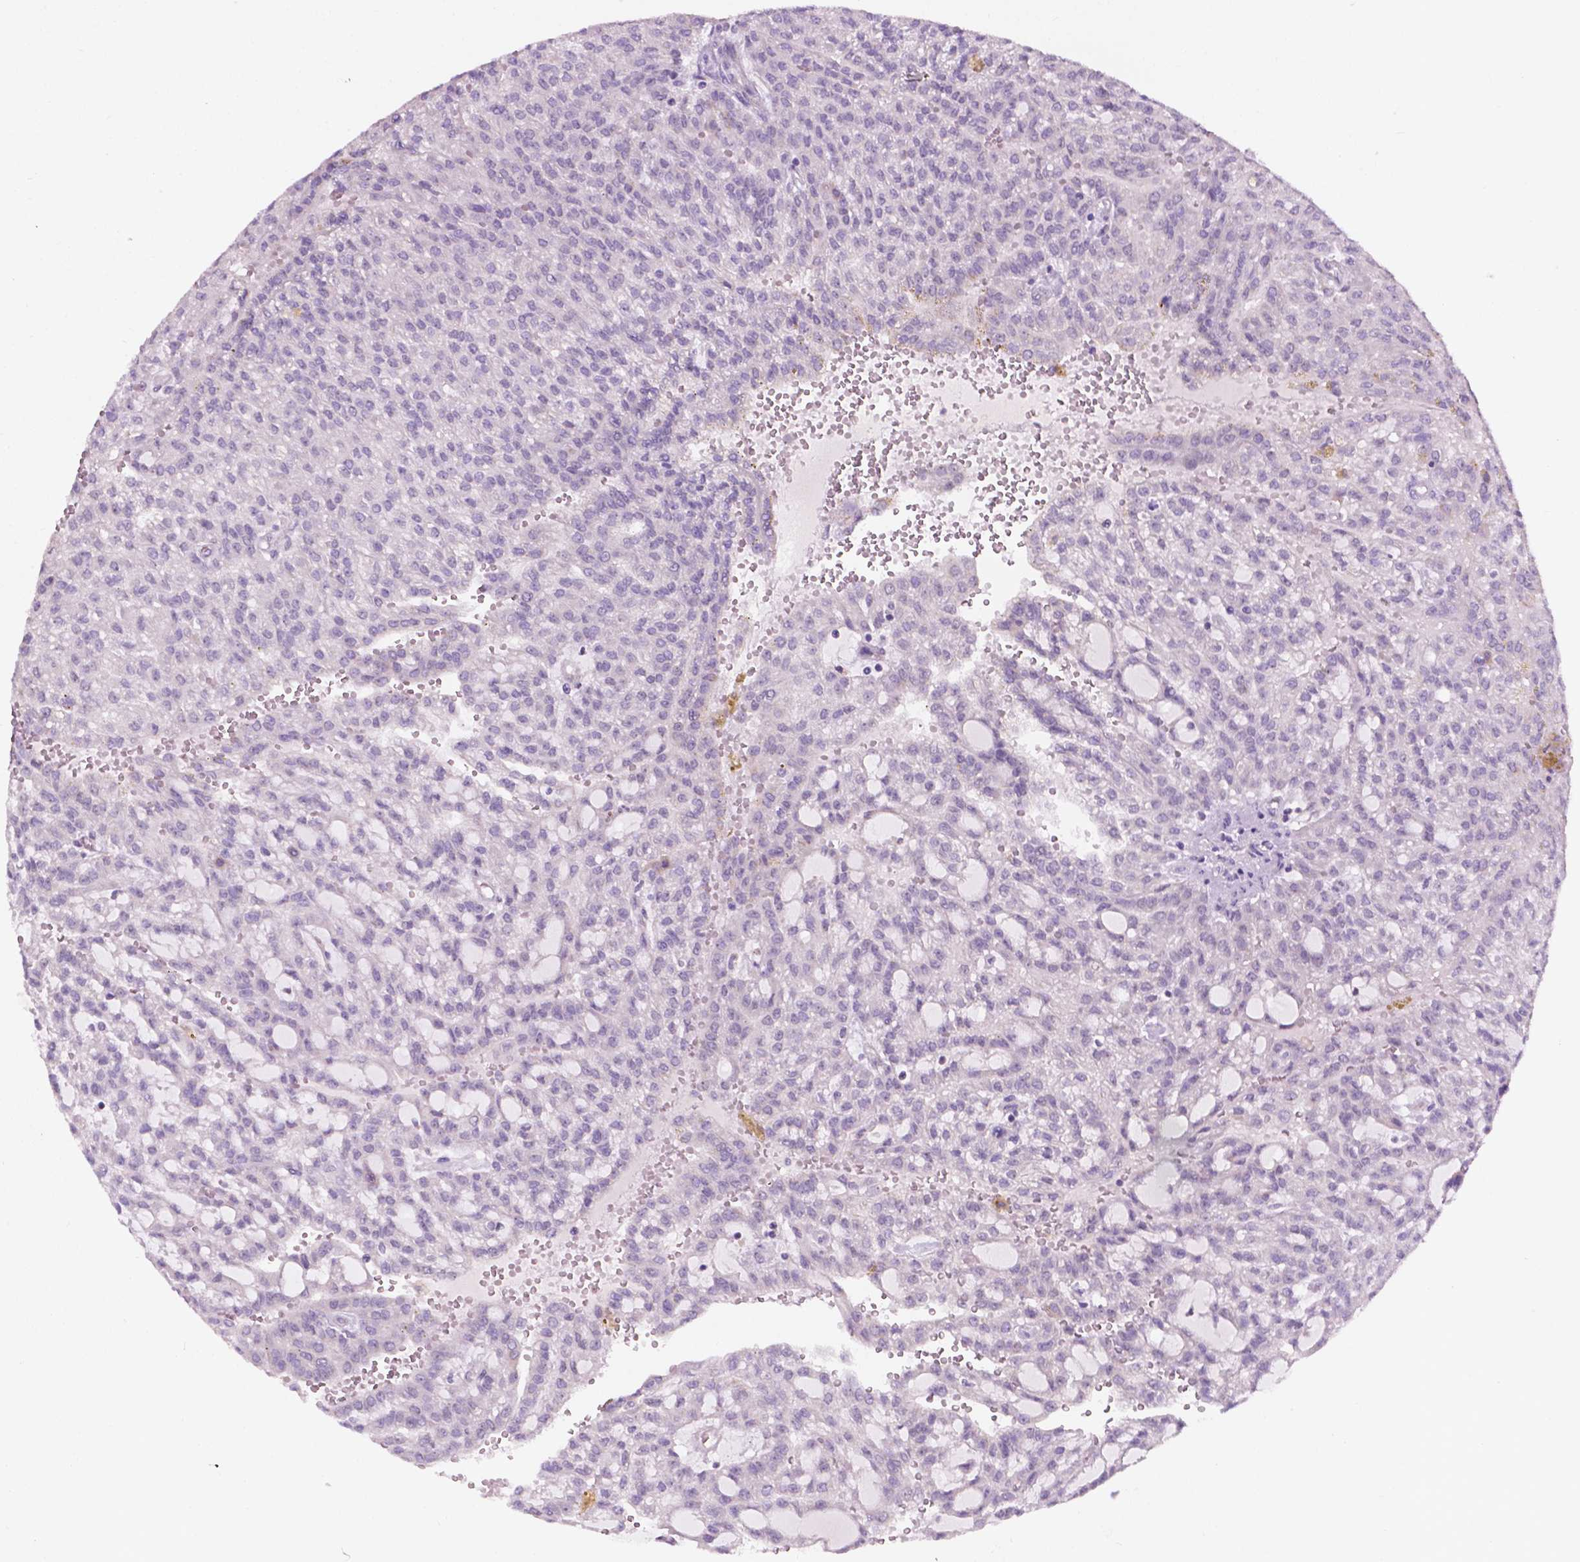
{"staining": {"intensity": "negative", "quantity": "none", "location": "none"}, "tissue": "renal cancer", "cell_type": "Tumor cells", "image_type": "cancer", "snomed": [{"axis": "morphology", "description": "Adenocarcinoma, NOS"}, {"axis": "topography", "description": "Kidney"}], "caption": "Tumor cells are negative for protein expression in human renal adenocarcinoma. (DAB immunohistochemistry (IHC) visualized using brightfield microscopy, high magnification).", "gene": "FAM50B", "patient": {"sex": "male", "age": 63}}